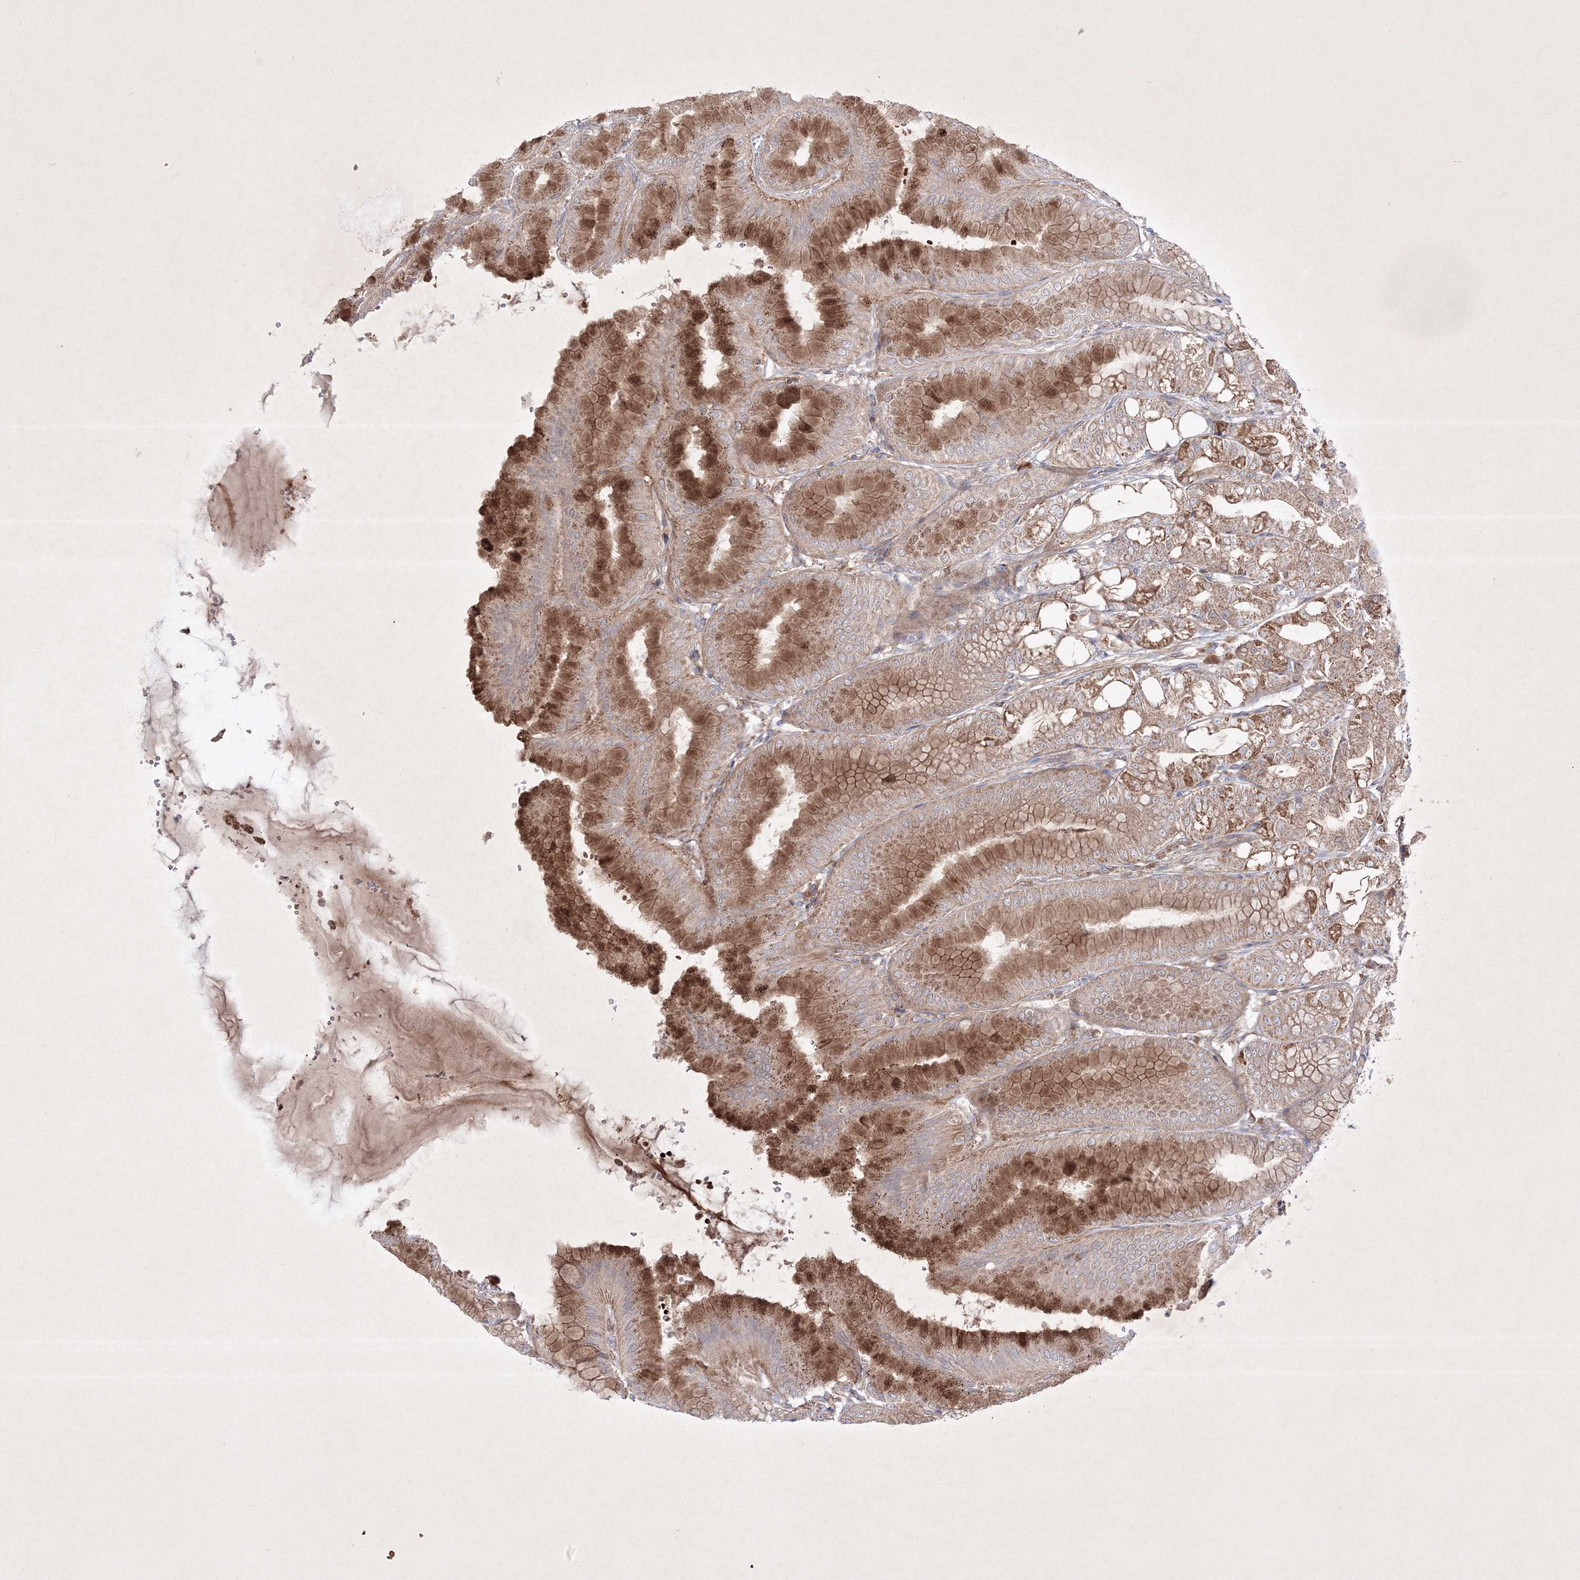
{"staining": {"intensity": "moderate", "quantity": ">75%", "location": "cytoplasmic/membranous,nuclear"}, "tissue": "stomach", "cell_type": "Glandular cells", "image_type": "normal", "snomed": [{"axis": "morphology", "description": "Normal tissue, NOS"}, {"axis": "topography", "description": "Stomach, lower"}], "caption": "Immunohistochemical staining of normal stomach shows moderate cytoplasmic/membranous,nuclear protein positivity in approximately >75% of glandular cells. (DAB (3,3'-diaminobenzidine) IHC with brightfield microscopy, high magnification).", "gene": "OPA1", "patient": {"sex": "male", "age": 71}}